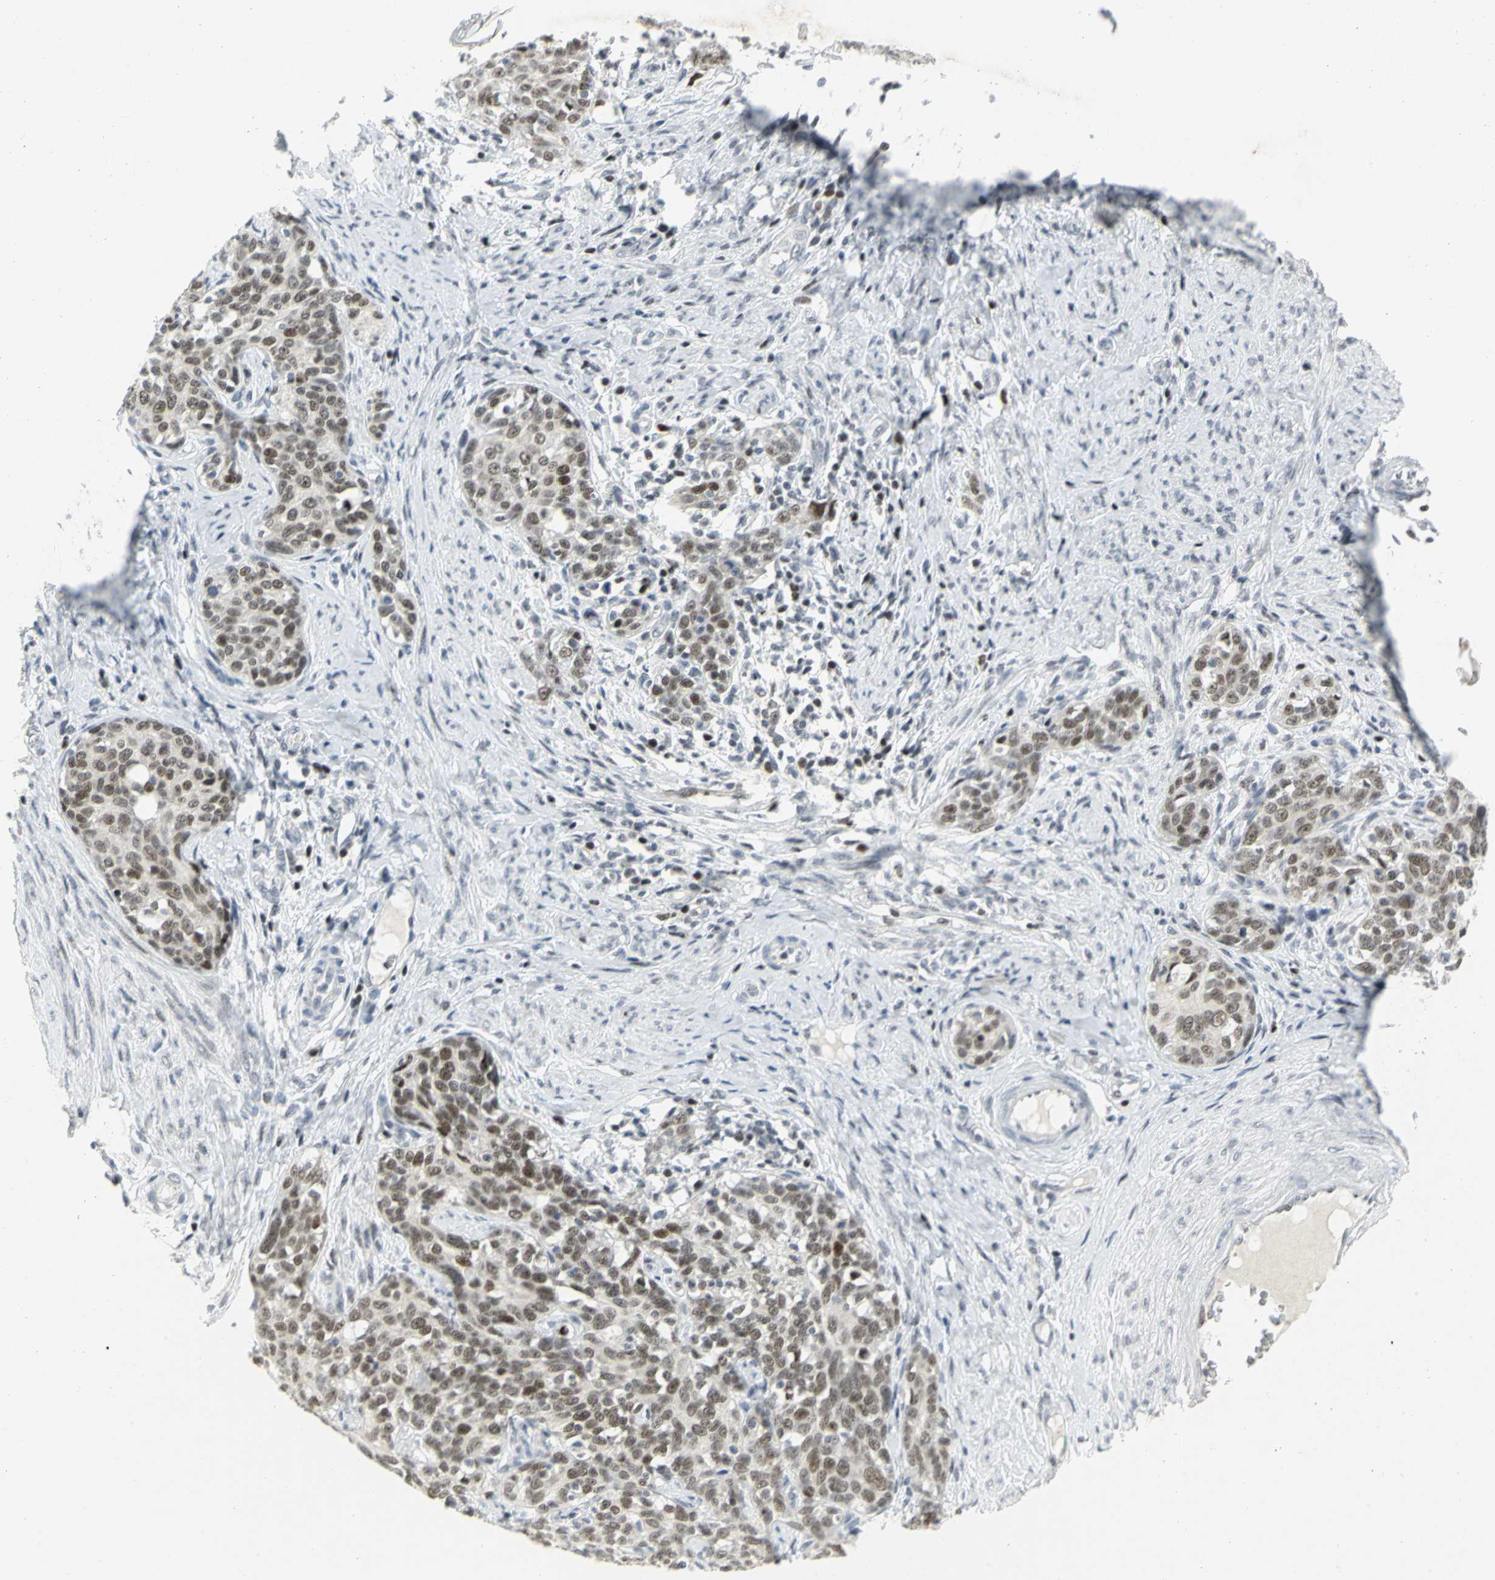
{"staining": {"intensity": "moderate", "quantity": ">75%", "location": "nuclear"}, "tissue": "cervical cancer", "cell_type": "Tumor cells", "image_type": "cancer", "snomed": [{"axis": "morphology", "description": "Squamous cell carcinoma, NOS"}, {"axis": "morphology", "description": "Adenocarcinoma, NOS"}, {"axis": "topography", "description": "Cervix"}], "caption": "Cervical adenocarcinoma stained for a protein (brown) demonstrates moderate nuclear positive expression in approximately >75% of tumor cells.", "gene": "RPA1", "patient": {"sex": "female", "age": 52}}